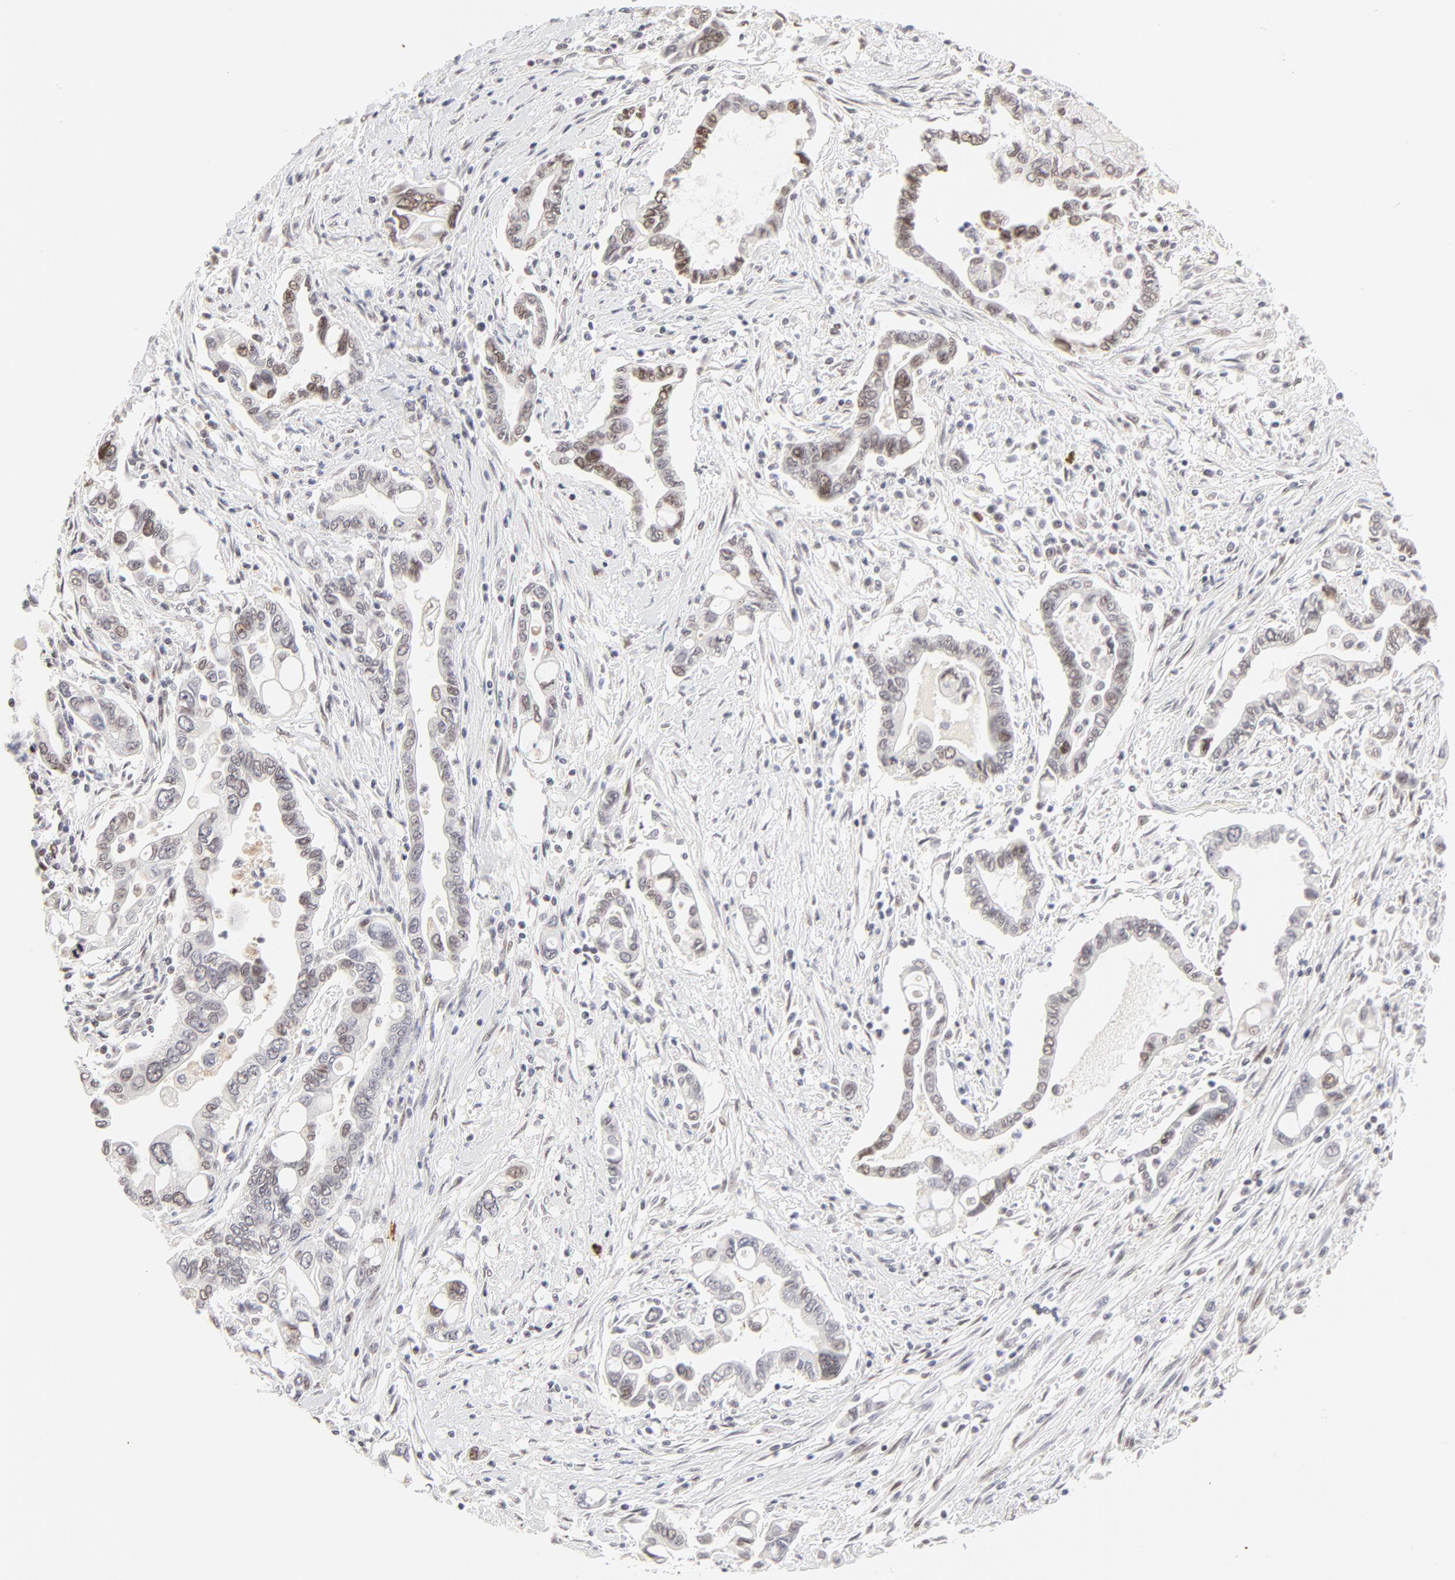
{"staining": {"intensity": "weak", "quantity": "<25%", "location": "nuclear"}, "tissue": "pancreatic cancer", "cell_type": "Tumor cells", "image_type": "cancer", "snomed": [{"axis": "morphology", "description": "Adenocarcinoma, NOS"}, {"axis": "topography", "description": "Pancreas"}], "caption": "This is a micrograph of immunohistochemistry (IHC) staining of pancreatic cancer, which shows no positivity in tumor cells. (Stains: DAB immunohistochemistry with hematoxylin counter stain, Microscopy: brightfield microscopy at high magnification).", "gene": "PBX3", "patient": {"sex": "female", "age": 57}}